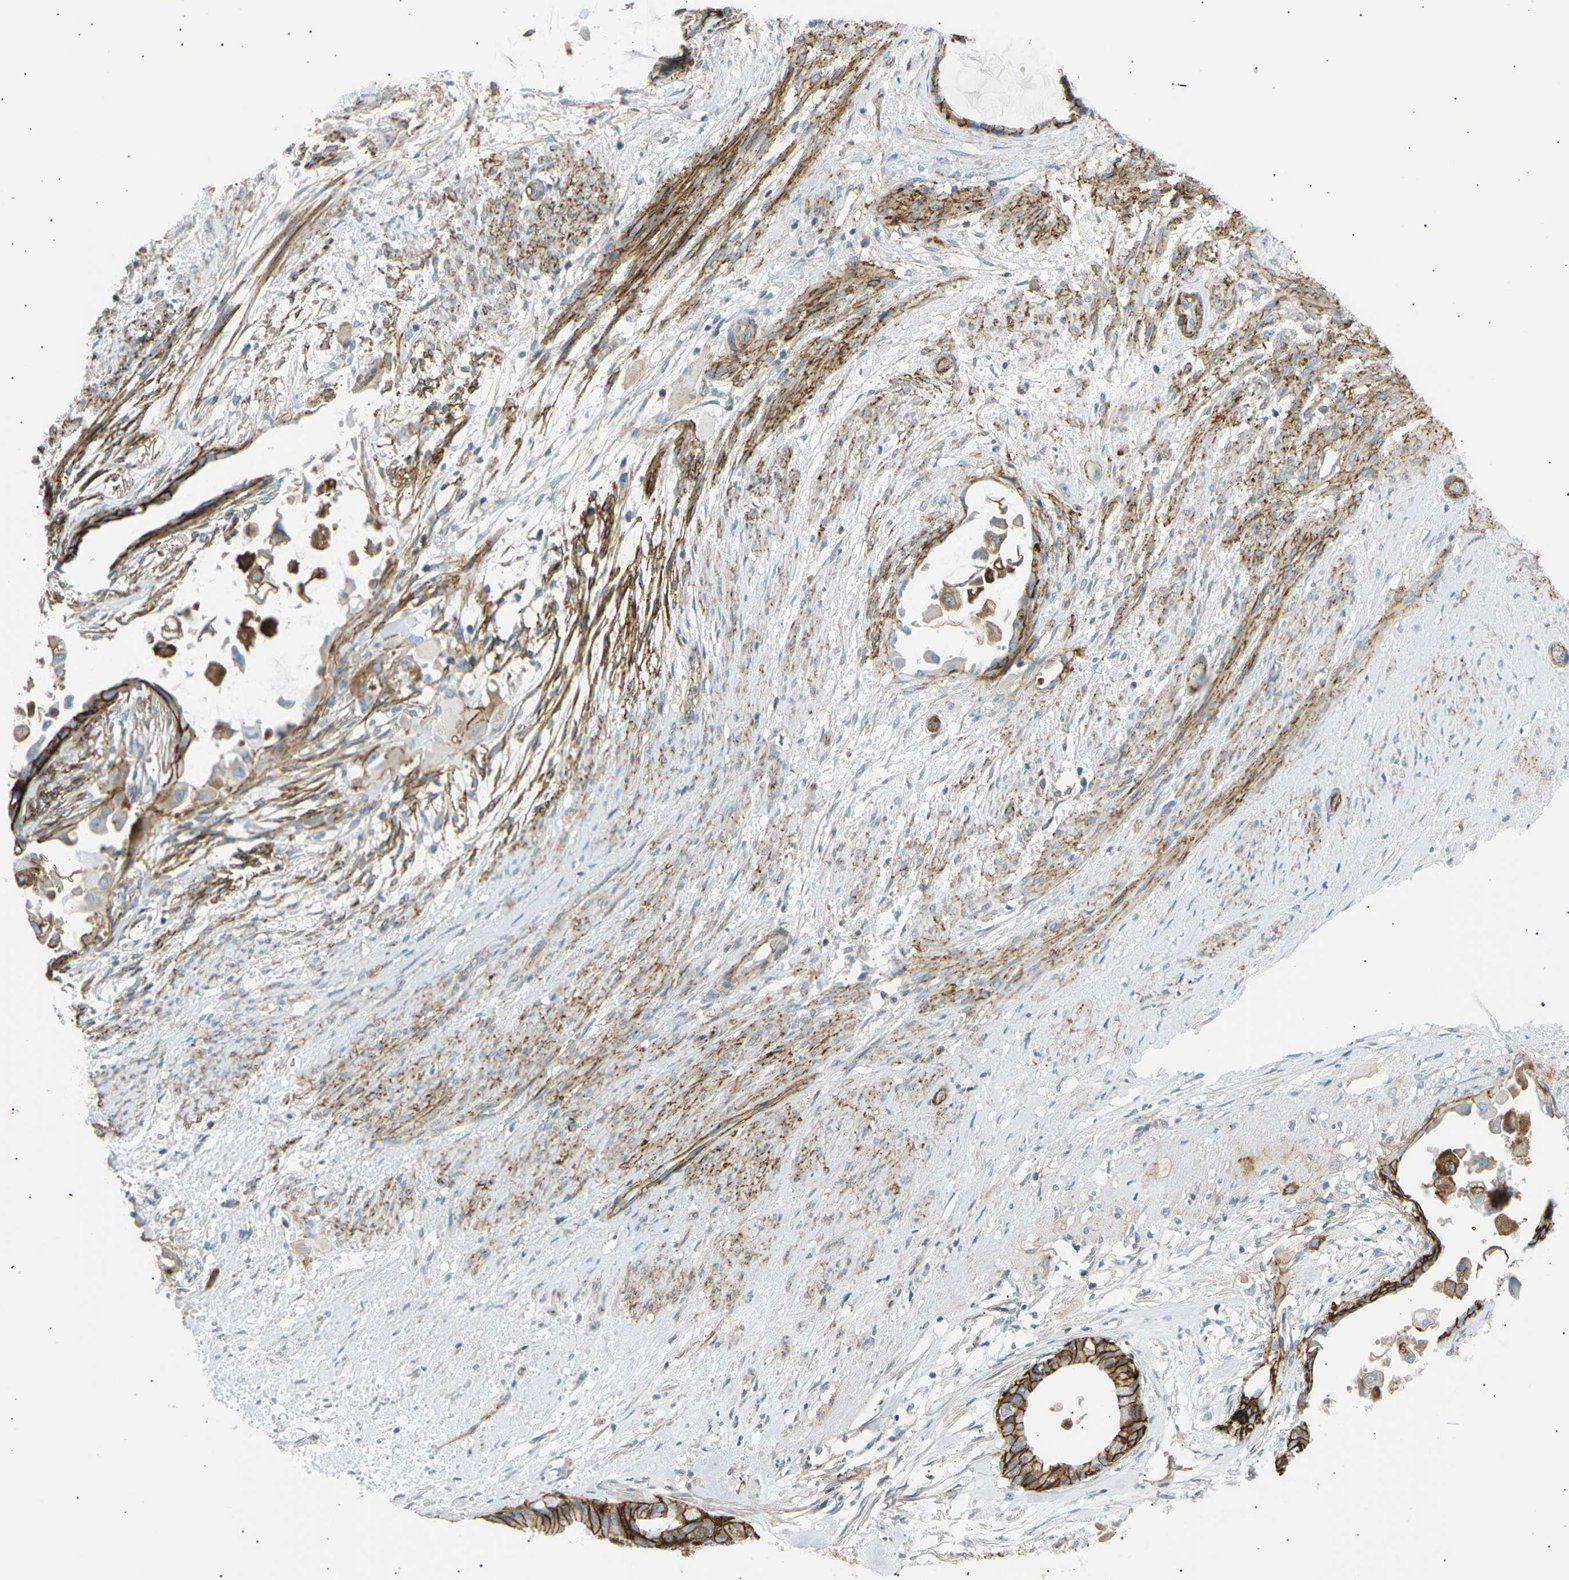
{"staining": {"intensity": "strong", "quantity": ">75%", "location": "cytoplasmic/membranous"}, "tissue": "cervical cancer", "cell_type": "Tumor cells", "image_type": "cancer", "snomed": [{"axis": "morphology", "description": "Normal tissue, NOS"}, {"axis": "morphology", "description": "Adenocarcinoma, NOS"}, {"axis": "topography", "description": "Cervix"}, {"axis": "topography", "description": "Endometrium"}], "caption": "Immunohistochemistry of adenocarcinoma (cervical) reveals high levels of strong cytoplasmic/membranous expression in about >75% of tumor cells.", "gene": "ATP2B4", "patient": {"sex": "female", "age": 86}}